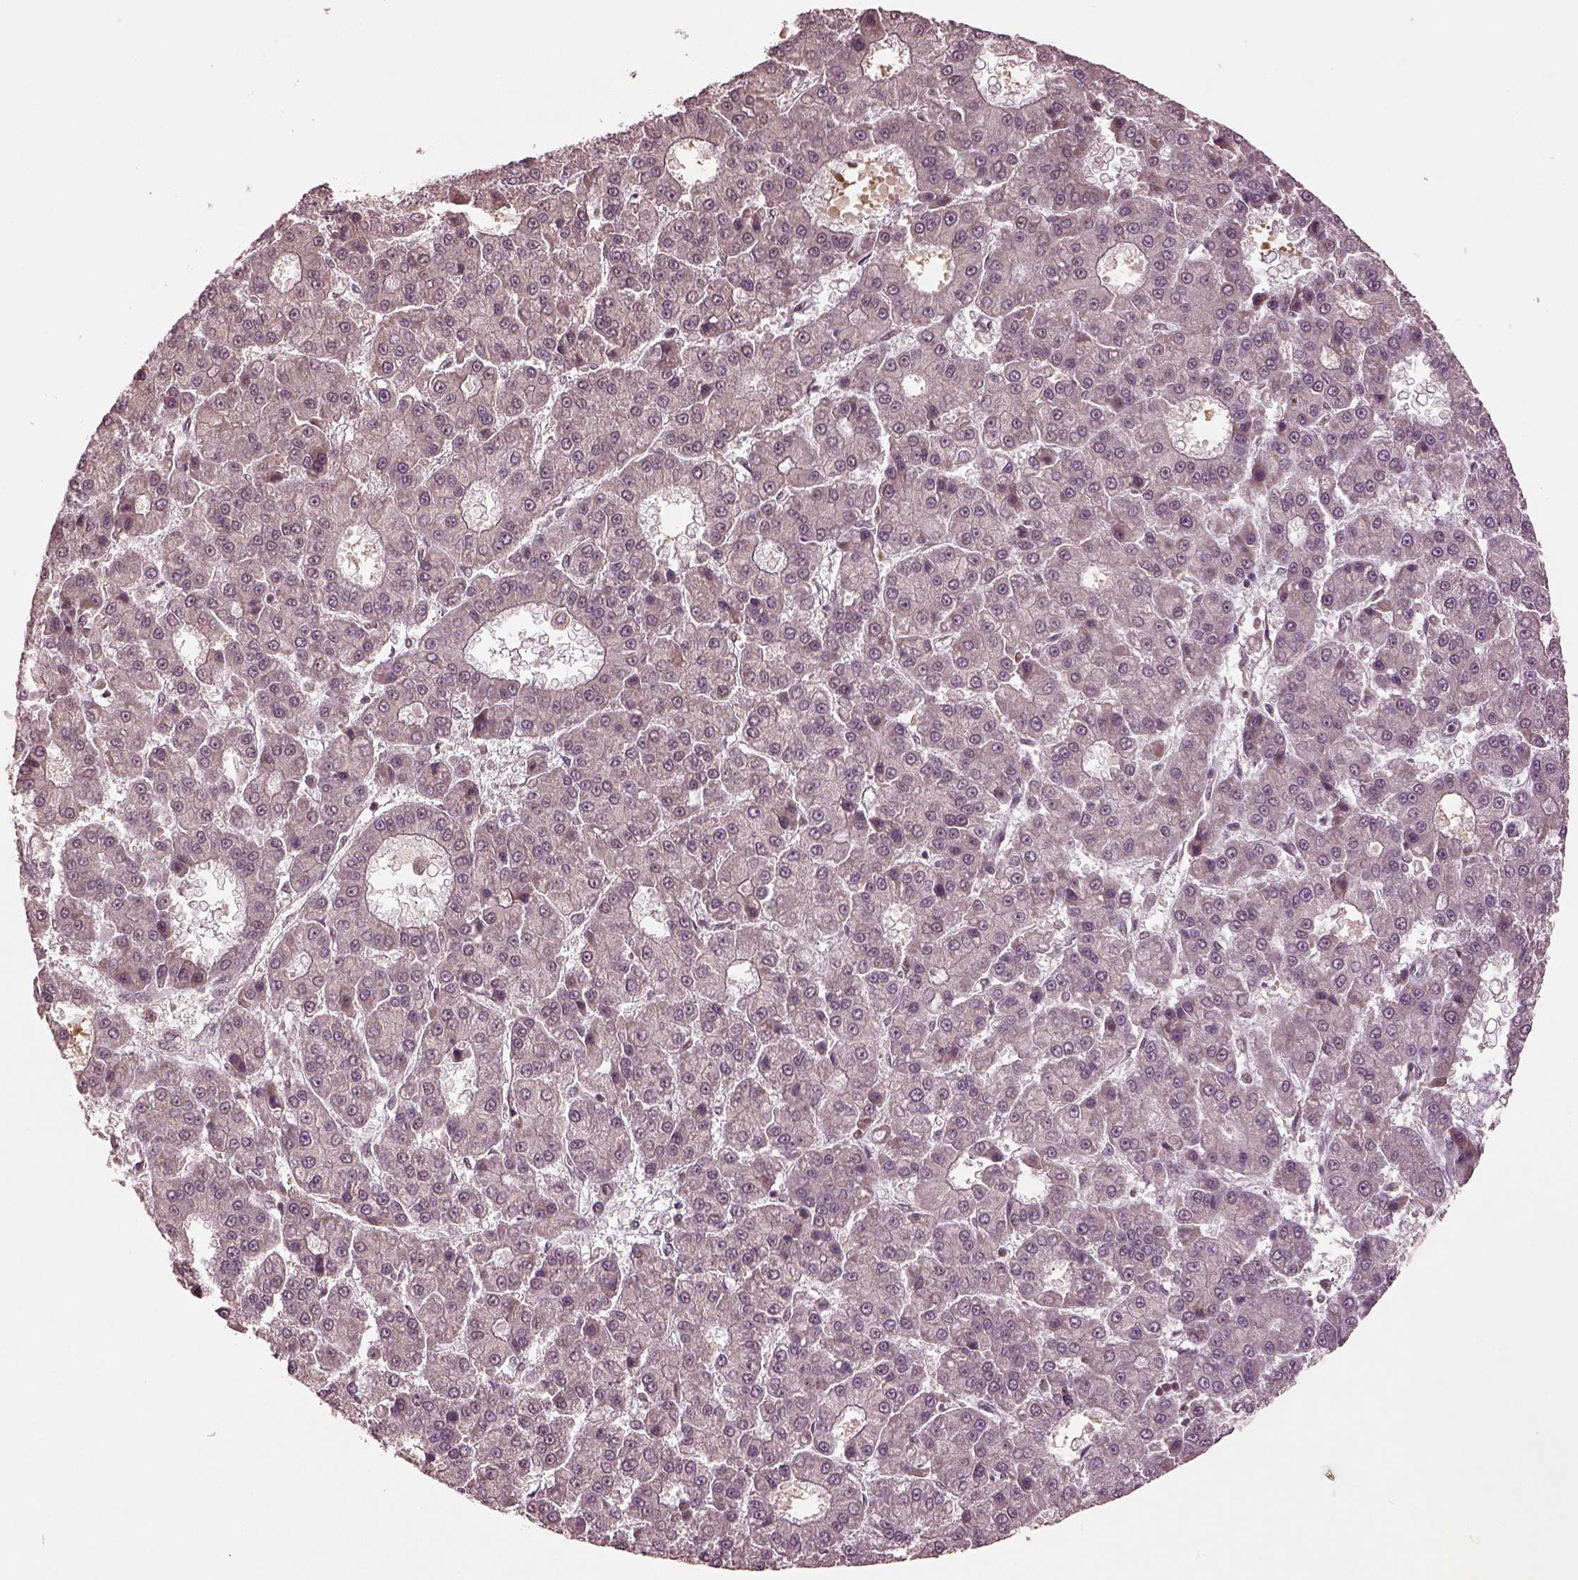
{"staining": {"intensity": "negative", "quantity": "none", "location": "none"}, "tissue": "liver cancer", "cell_type": "Tumor cells", "image_type": "cancer", "snomed": [{"axis": "morphology", "description": "Carcinoma, Hepatocellular, NOS"}, {"axis": "topography", "description": "Liver"}], "caption": "Liver cancer (hepatocellular carcinoma) stained for a protein using immunohistochemistry displays no positivity tumor cells.", "gene": "BRD9", "patient": {"sex": "male", "age": 70}}